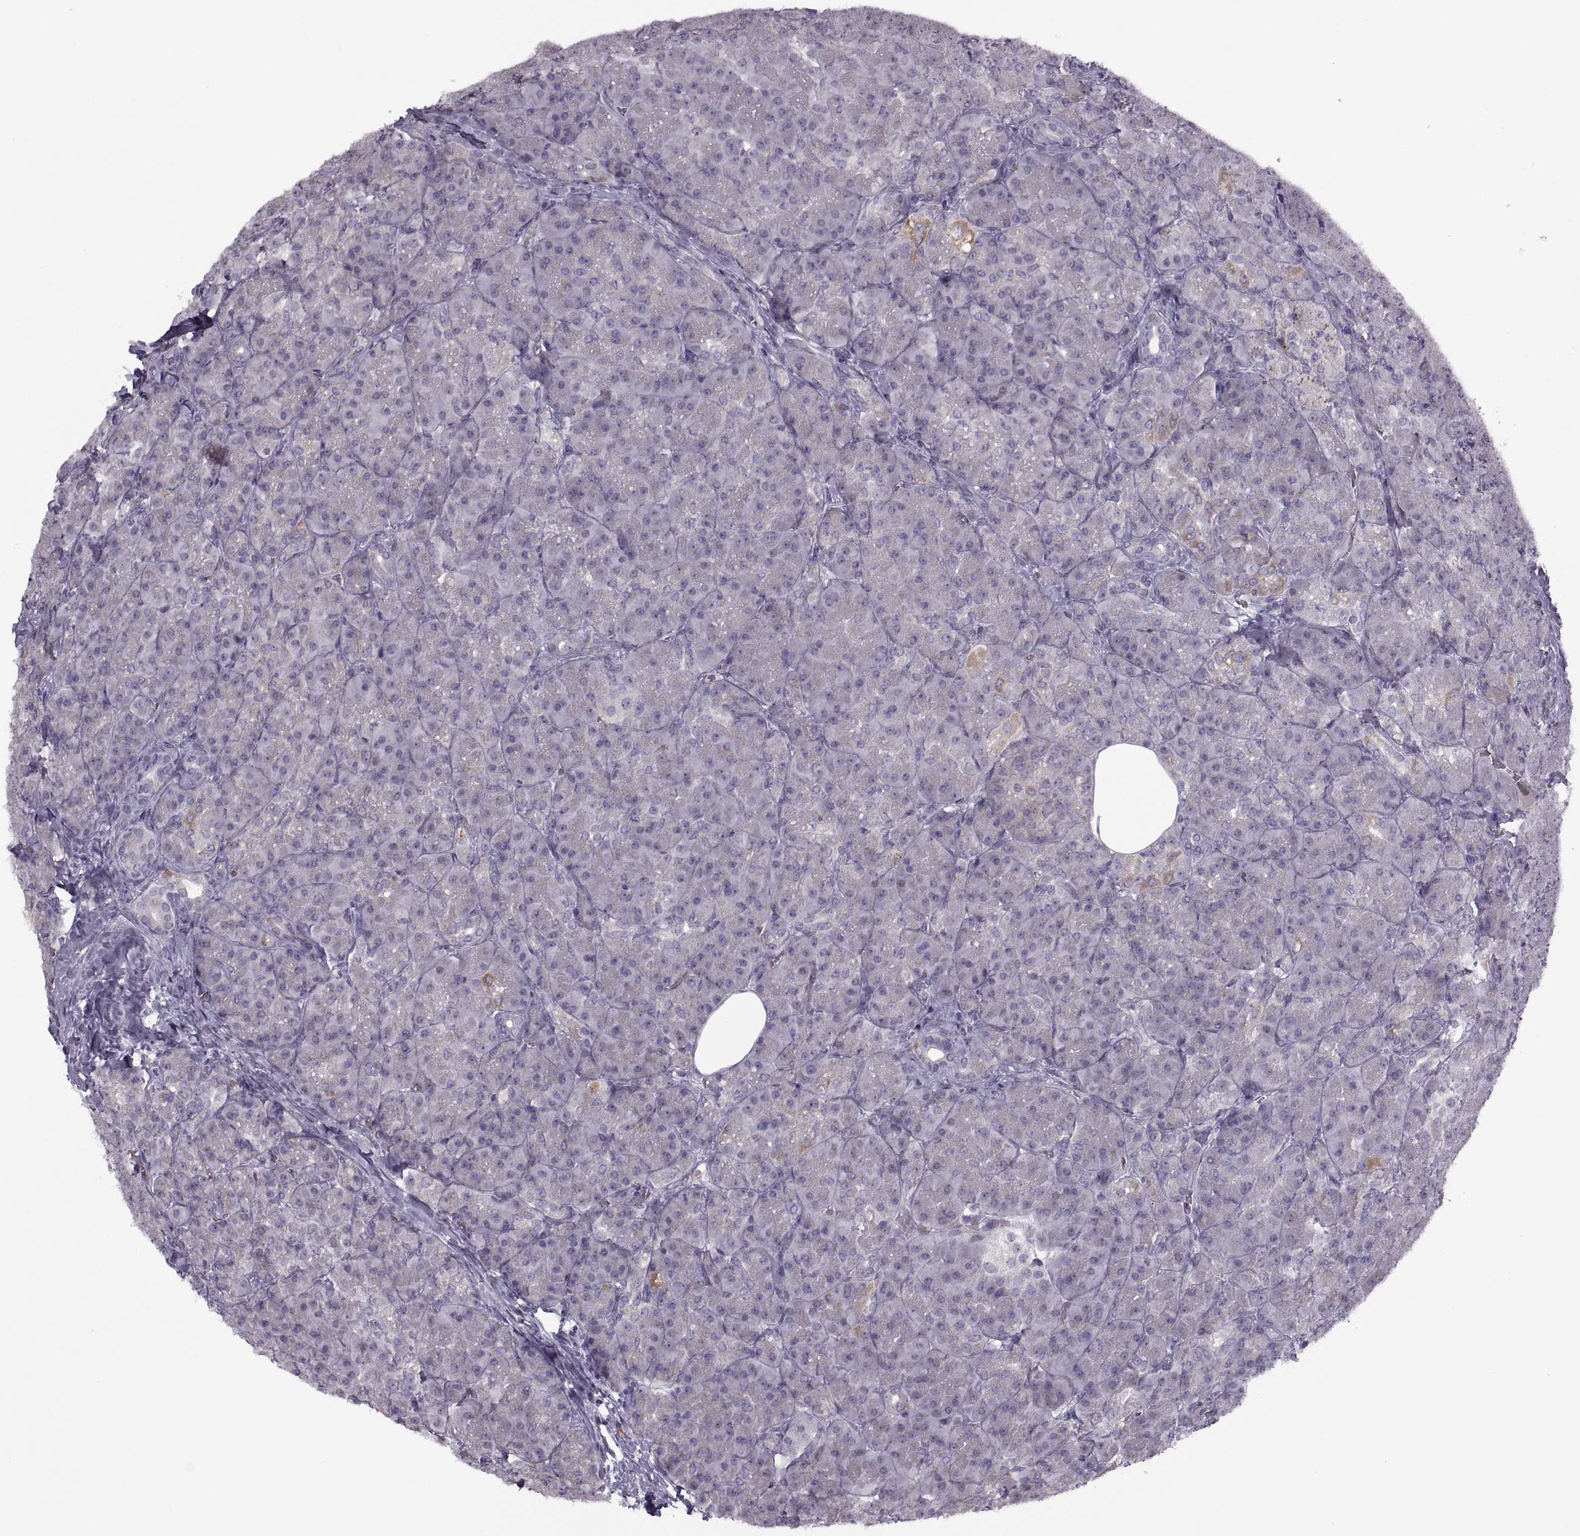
{"staining": {"intensity": "weak", "quantity": "<25%", "location": "cytoplasmic/membranous"}, "tissue": "pancreas", "cell_type": "Exocrine glandular cells", "image_type": "normal", "snomed": [{"axis": "morphology", "description": "Normal tissue, NOS"}, {"axis": "topography", "description": "Pancreas"}], "caption": "Immunohistochemical staining of normal pancreas reveals no significant expression in exocrine glandular cells. Nuclei are stained in blue.", "gene": "PIERCE1", "patient": {"sex": "male", "age": 57}}